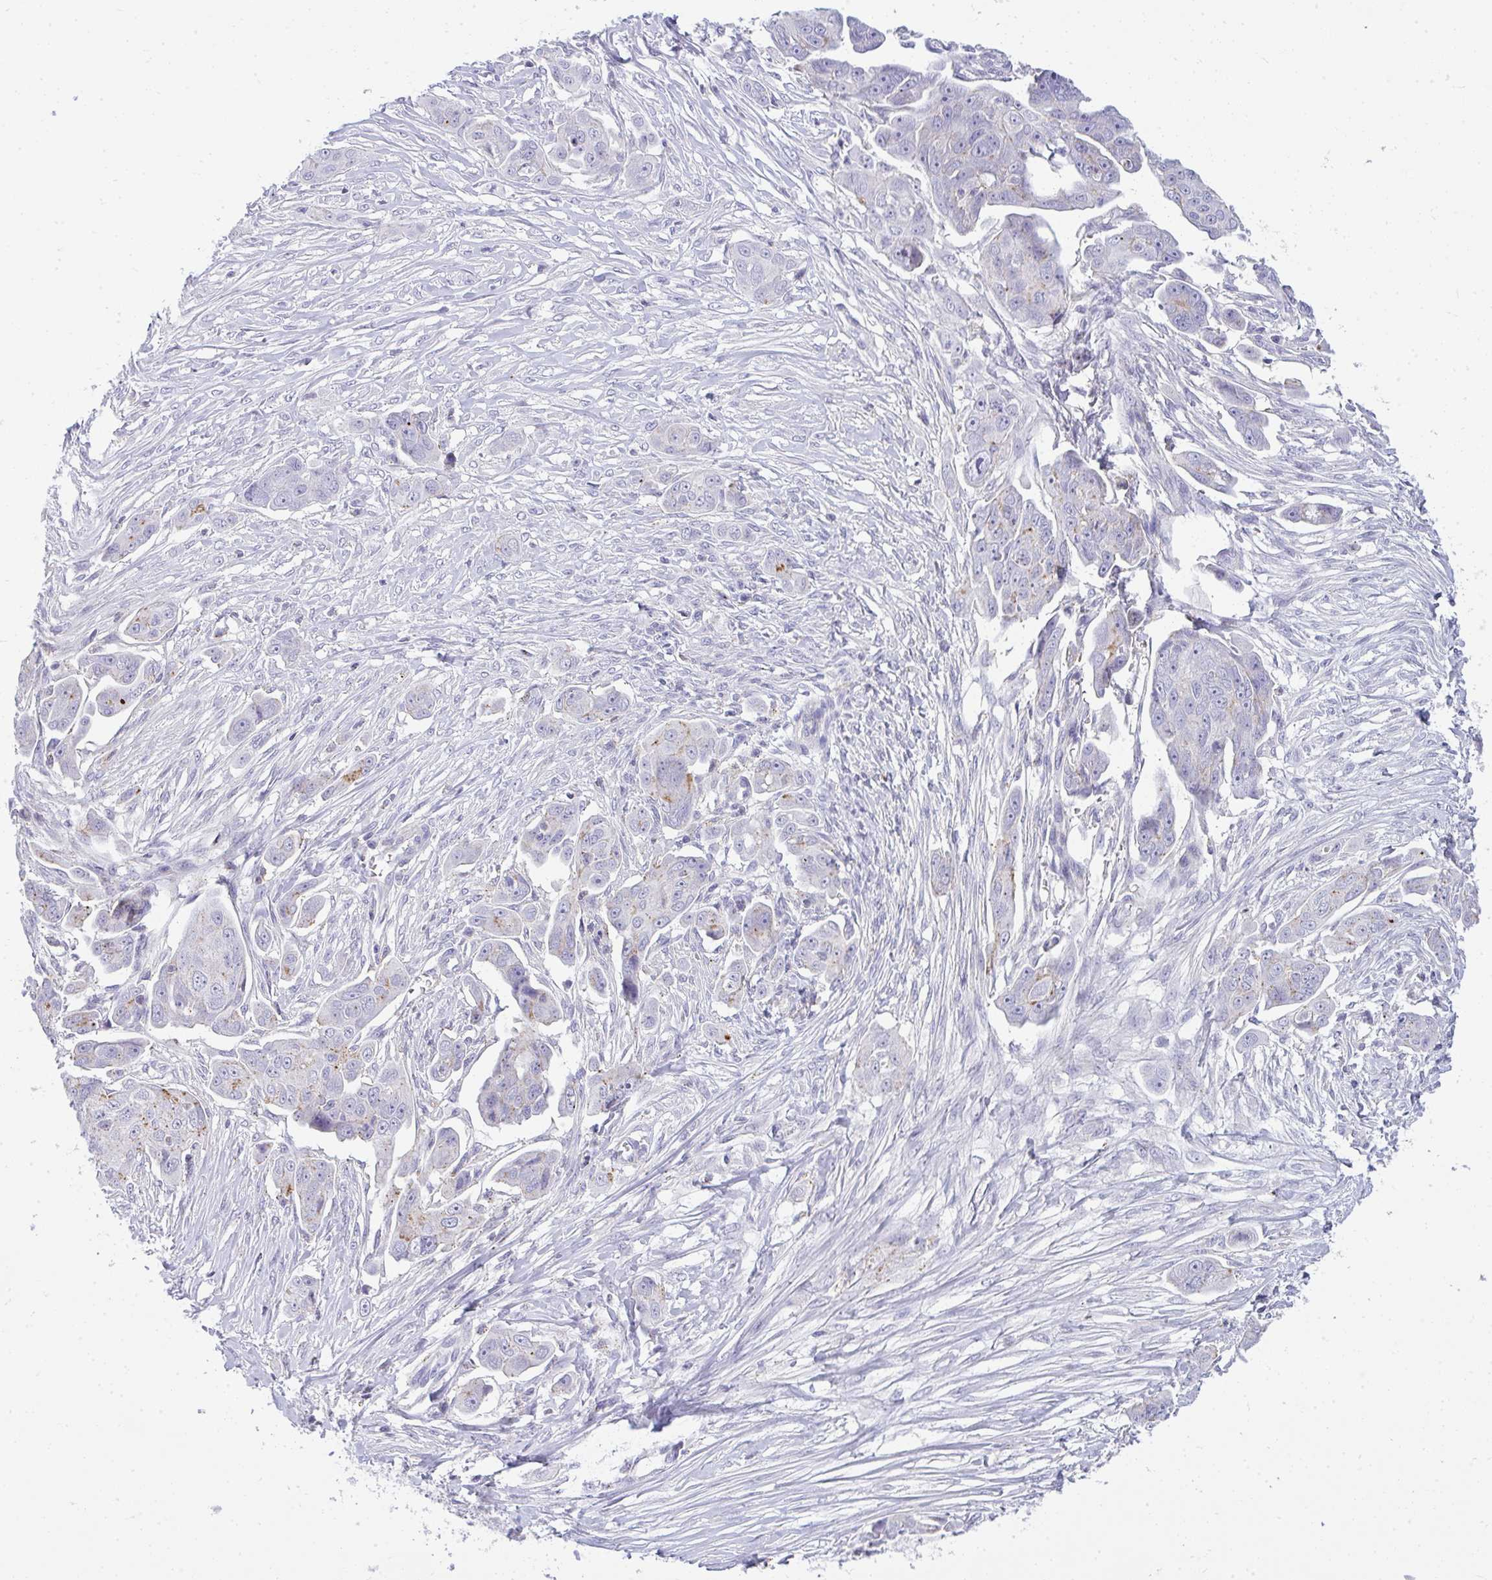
{"staining": {"intensity": "weak", "quantity": "25%-75%", "location": "cytoplasmic/membranous"}, "tissue": "ovarian cancer", "cell_type": "Tumor cells", "image_type": "cancer", "snomed": [{"axis": "morphology", "description": "Carcinoma, endometroid"}, {"axis": "topography", "description": "Ovary"}], "caption": "High-power microscopy captured an IHC image of ovarian cancer, revealing weak cytoplasmic/membranous expression in about 25%-75% of tumor cells. (DAB (3,3'-diaminobenzidine) = brown stain, brightfield microscopy at high magnification).", "gene": "VPS4B", "patient": {"sex": "female", "age": 70}}